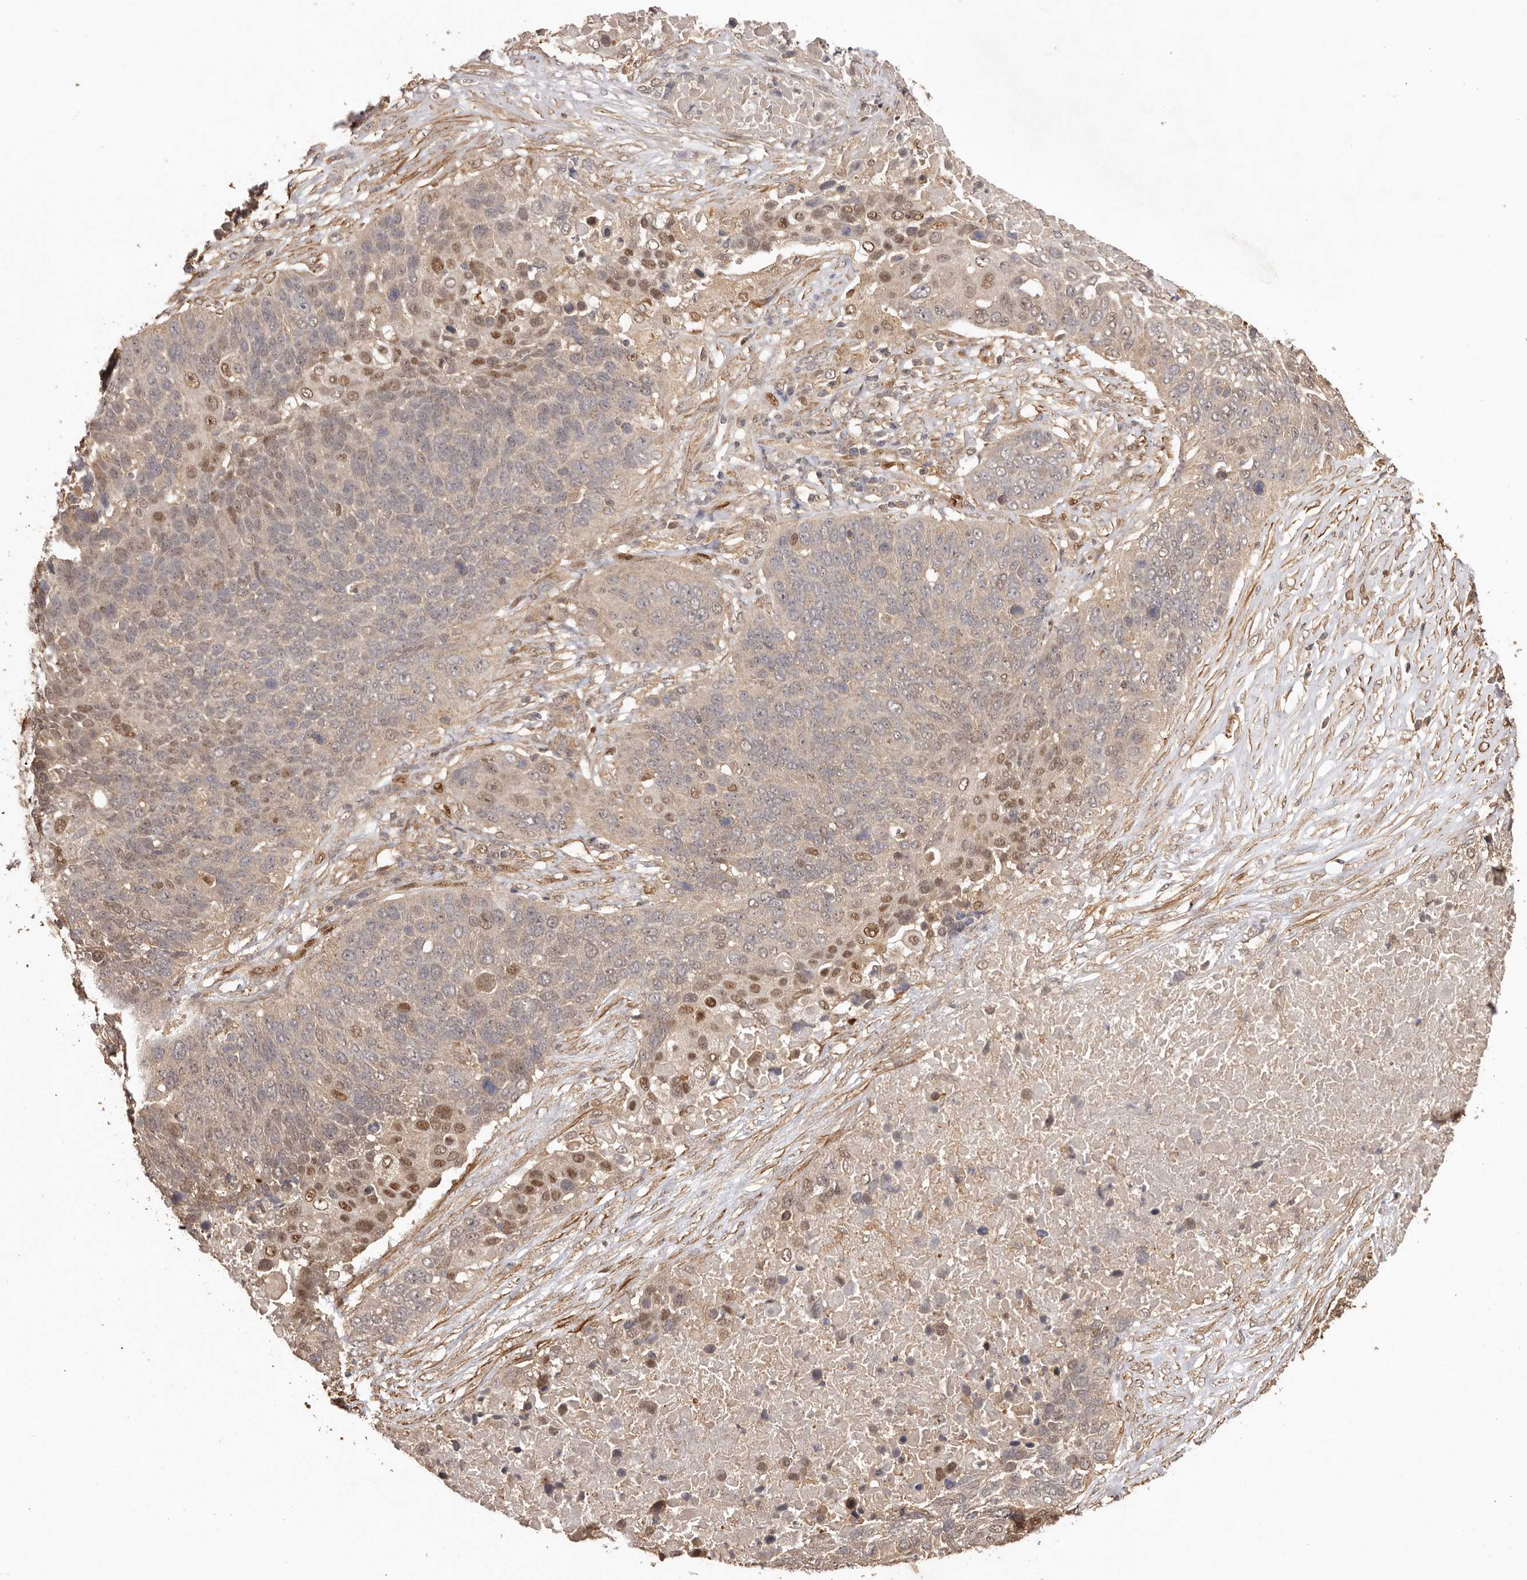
{"staining": {"intensity": "moderate", "quantity": "<25%", "location": "nuclear"}, "tissue": "lung cancer", "cell_type": "Tumor cells", "image_type": "cancer", "snomed": [{"axis": "morphology", "description": "Squamous cell carcinoma, NOS"}, {"axis": "topography", "description": "Lung"}], "caption": "Lung squamous cell carcinoma stained with a brown dye demonstrates moderate nuclear positive staining in approximately <25% of tumor cells.", "gene": "UBR2", "patient": {"sex": "male", "age": 66}}